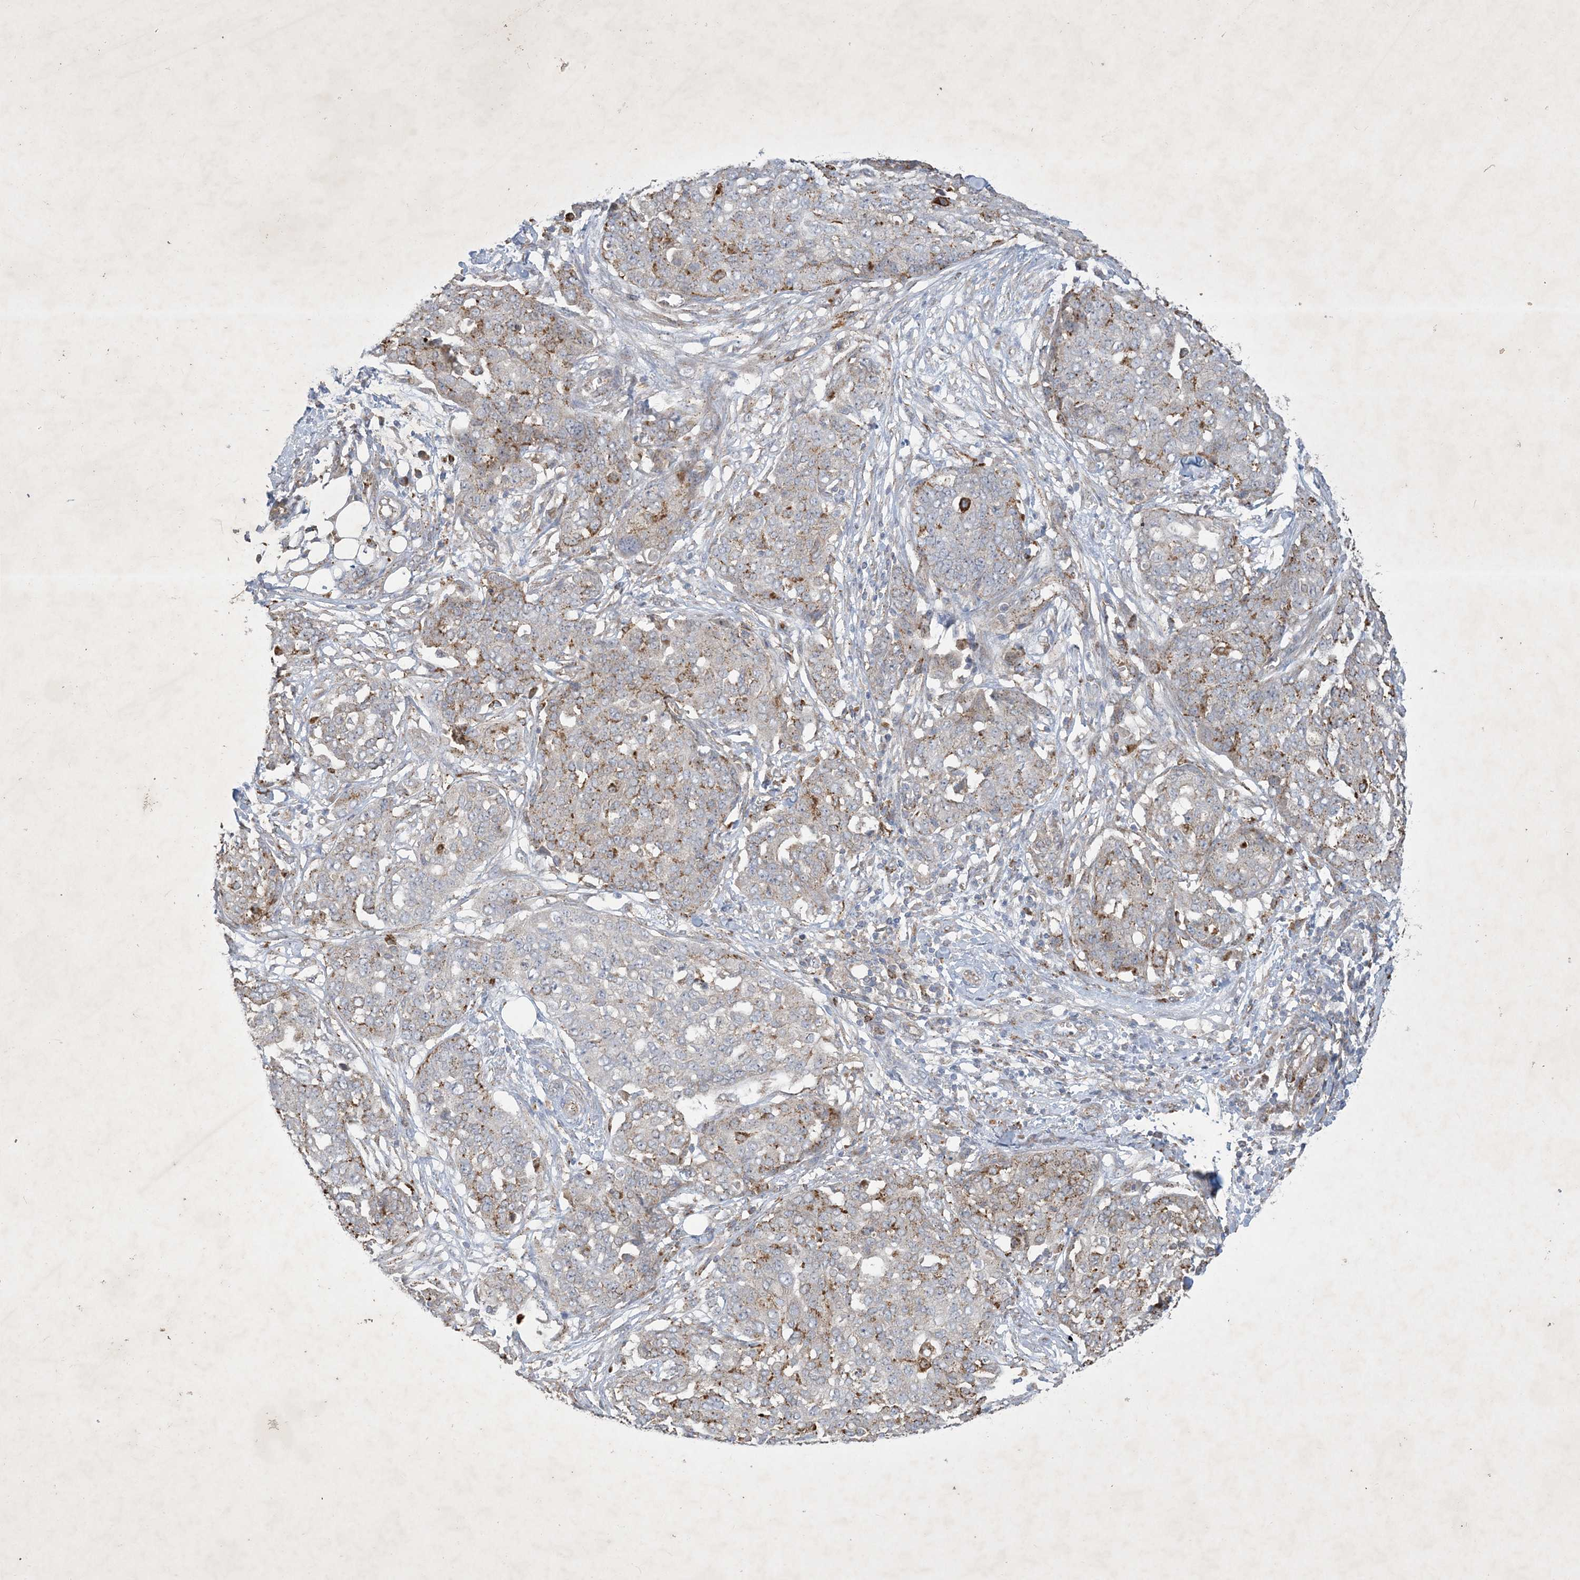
{"staining": {"intensity": "moderate", "quantity": "25%-75%", "location": "cytoplasmic/membranous"}, "tissue": "ovarian cancer", "cell_type": "Tumor cells", "image_type": "cancer", "snomed": [{"axis": "morphology", "description": "Cystadenocarcinoma, serous, NOS"}, {"axis": "topography", "description": "Soft tissue"}, {"axis": "topography", "description": "Ovary"}], "caption": "Tumor cells show medium levels of moderate cytoplasmic/membranous expression in about 25%-75% of cells in human ovarian serous cystadenocarcinoma. The protein of interest is shown in brown color, while the nuclei are stained blue.", "gene": "MRPS18A", "patient": {"sex": "female", "age": 57}}